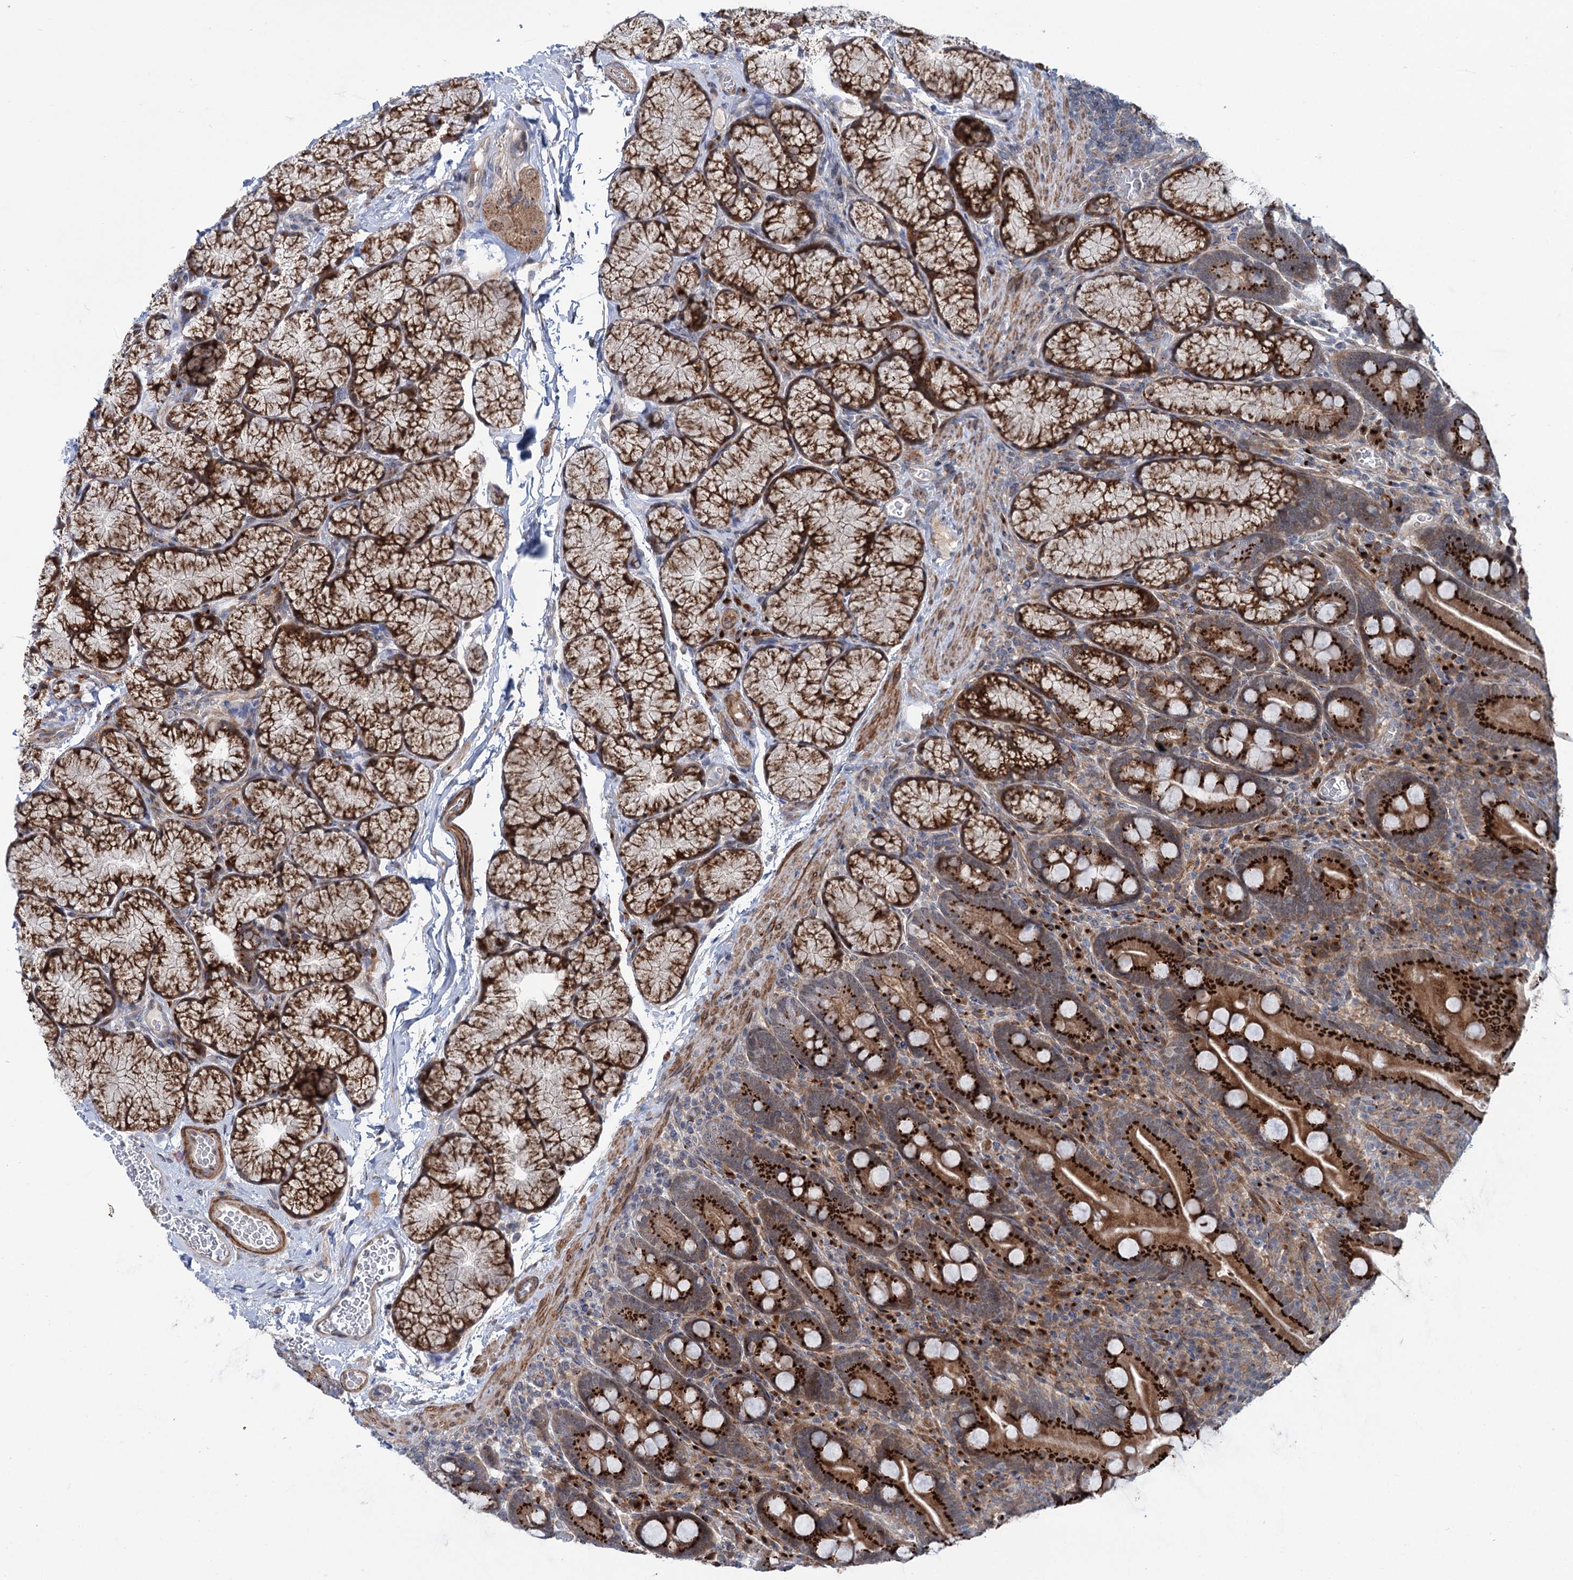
{"staining": {"intensity": "strong", "quantity": ">75%", "location": "cytoplasmic/membranous"}, "tissue": "duodenum", "cell_type": "Glandular cells", "image_type": "normal", "snomed": [{"axis": "morphology", "description": "Normal tissue, NOS"}, {"axis": "topography", "description": "Duodenum"}], "caption": "IHC of unremarkable human duodenum reveals high levels of strong cytoplasmic/membranous staining in approximately >75% of glandular cells.", "gene": "ELP4", "patient": {"sex": "male", "age": 35}}